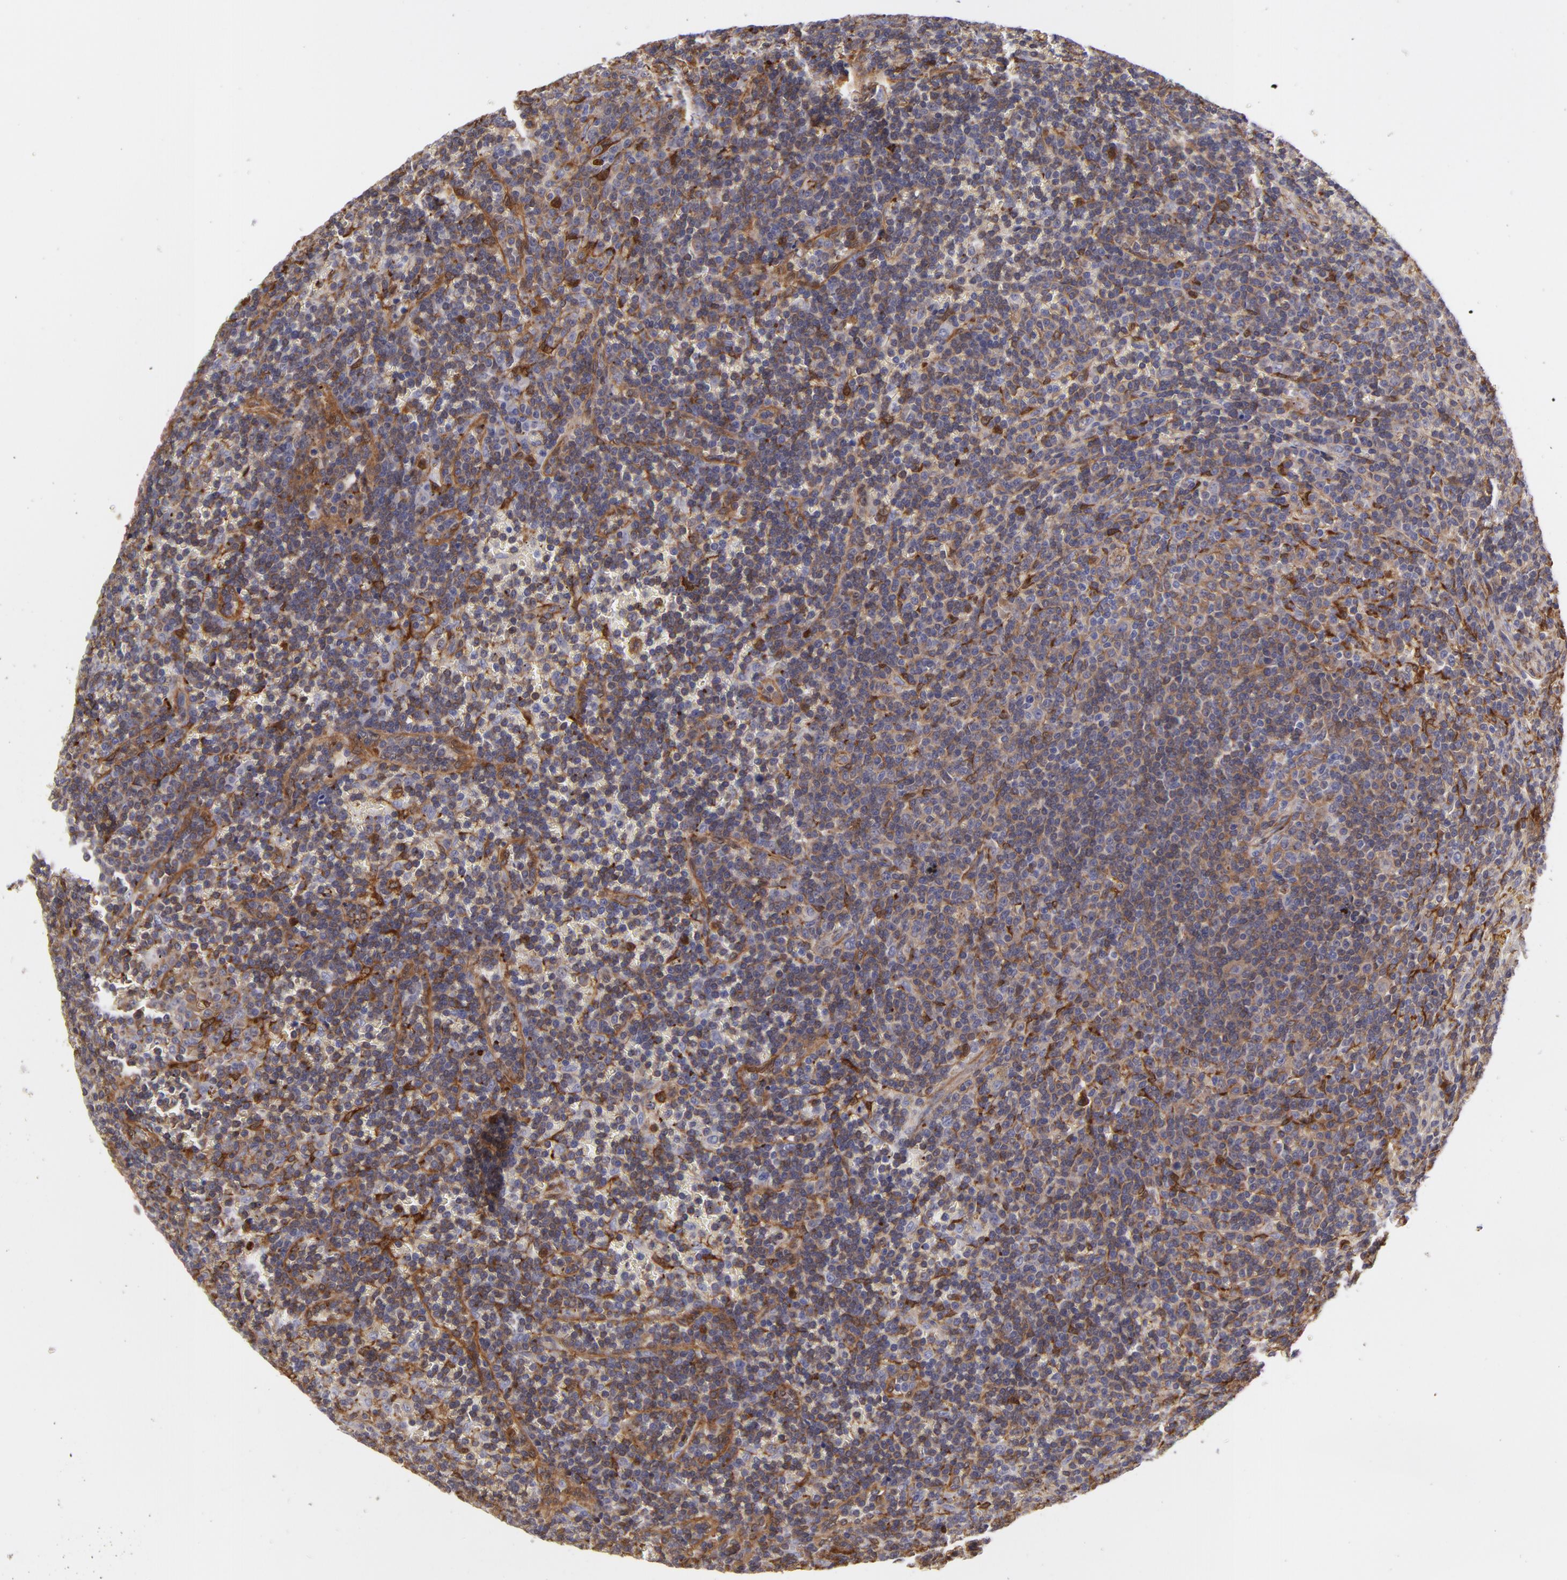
{"staining": {"intensity": "moderate", "quantity": "25%-75%", "location": "cytoplasmic/membranous"}, "tissue": "lymphoma", "cell_type": "Tumor cells", "image_type": "cancer", "snomed": [{"axis": "morphology", "description": "Malignant lymphoma, non-Hodgkin's type, Low grade"}, {"axis": "topography", "description": "Spleen"}], "caption": "Human malignant lymphoma, non-Hodgkin's type (low-grade) stained with a brown dye displays moderate cytoplasmic/membranous positive positivity in approximately 25%-75% of tumor cells.", "gene": "VCL", "patient": {"sex": "male", "age": 80}}